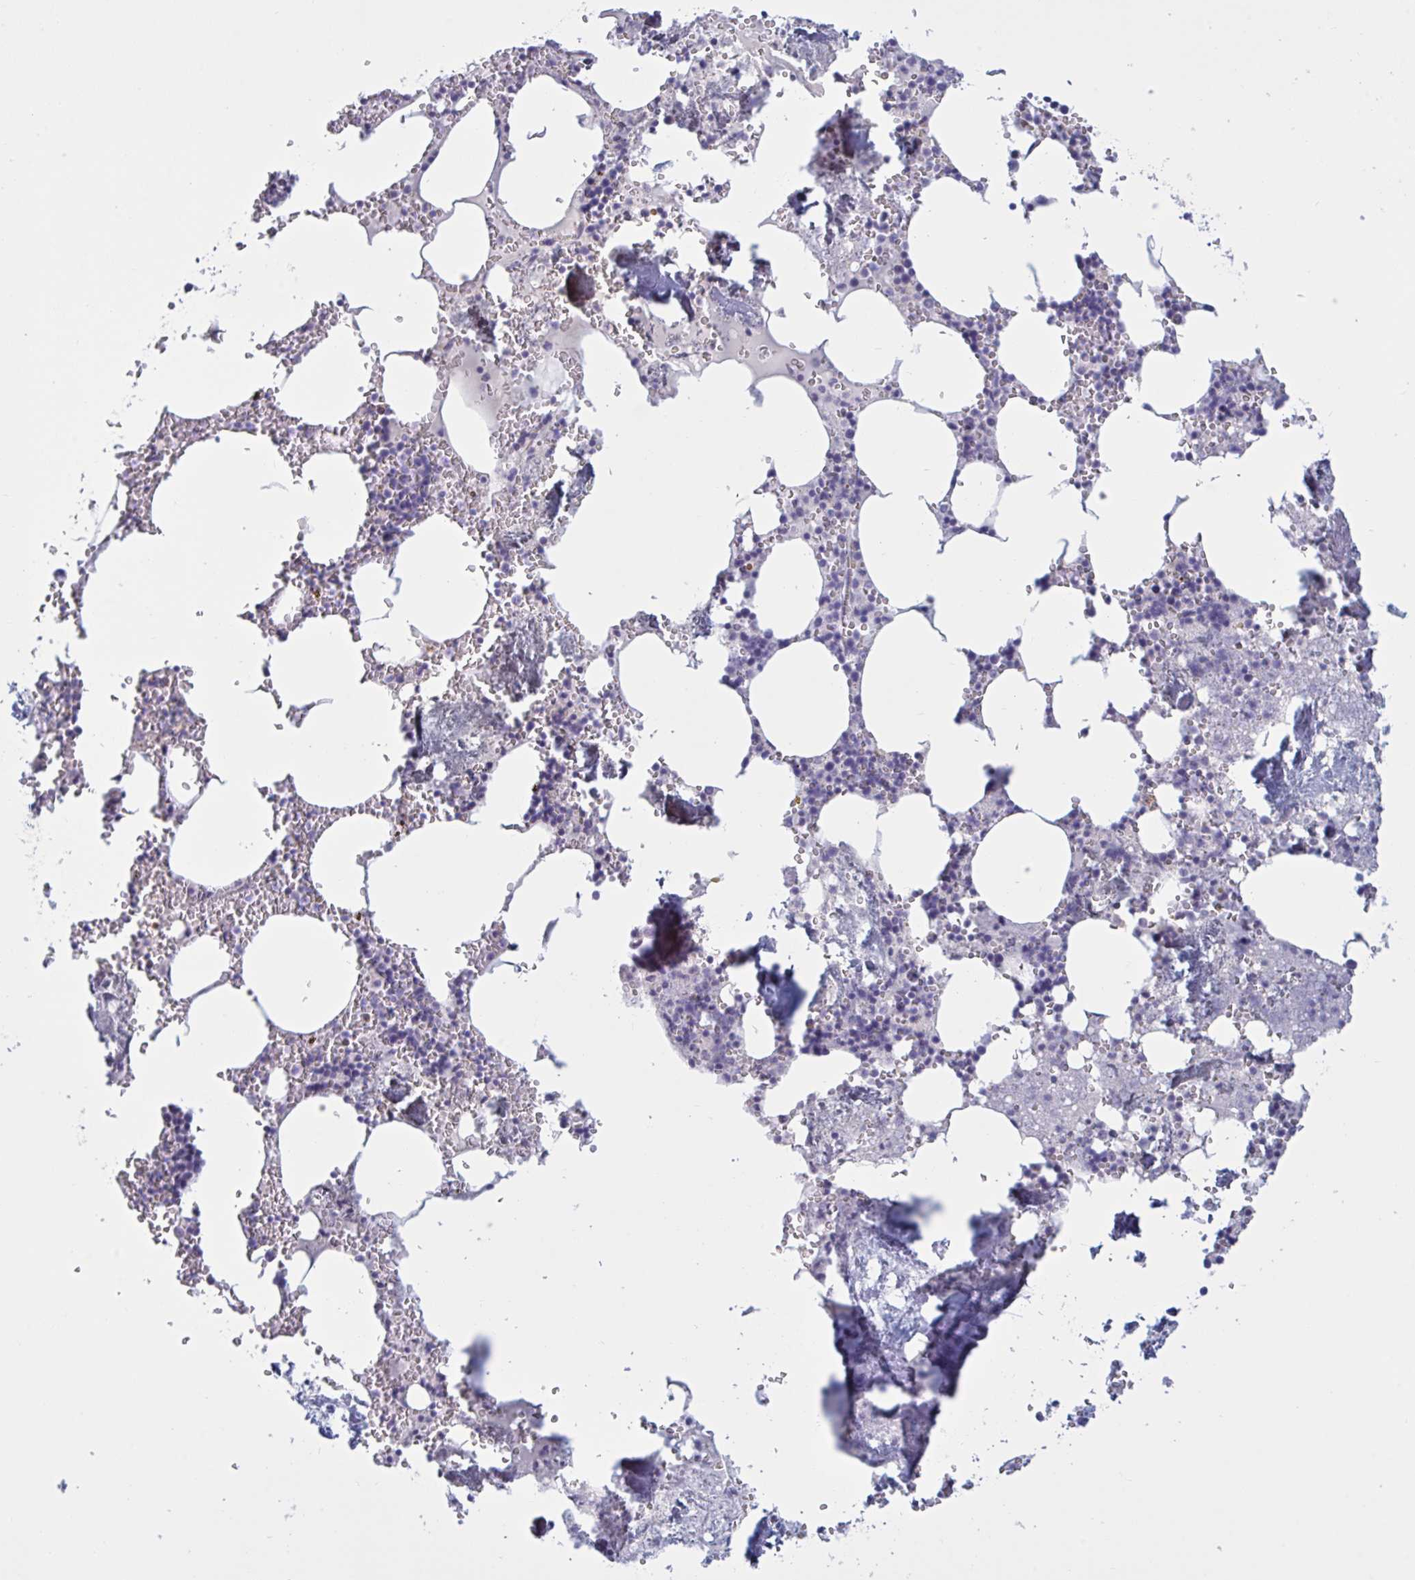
{"staining": {"intensity": "negative", "quantity": "none", "location": "none"}, "tissue": "bone marrow", "cell_type": "Hematopoietic cells", "image_type": "normal", "snomed": [{"axis": "morphology", "description": "Normal tissue, NOS"}, {"axis": "topography", "description": "Bone marrow"}], "caption": "This histopathology image is of unremarkable bone marrow stained with IHC to label a protein in brown with the nuclei are counter-stained blue. There is no positivity in hematopoietic cells.", "gene": "NDUFC2", "patient": {"sex": "male", "age": 54}}